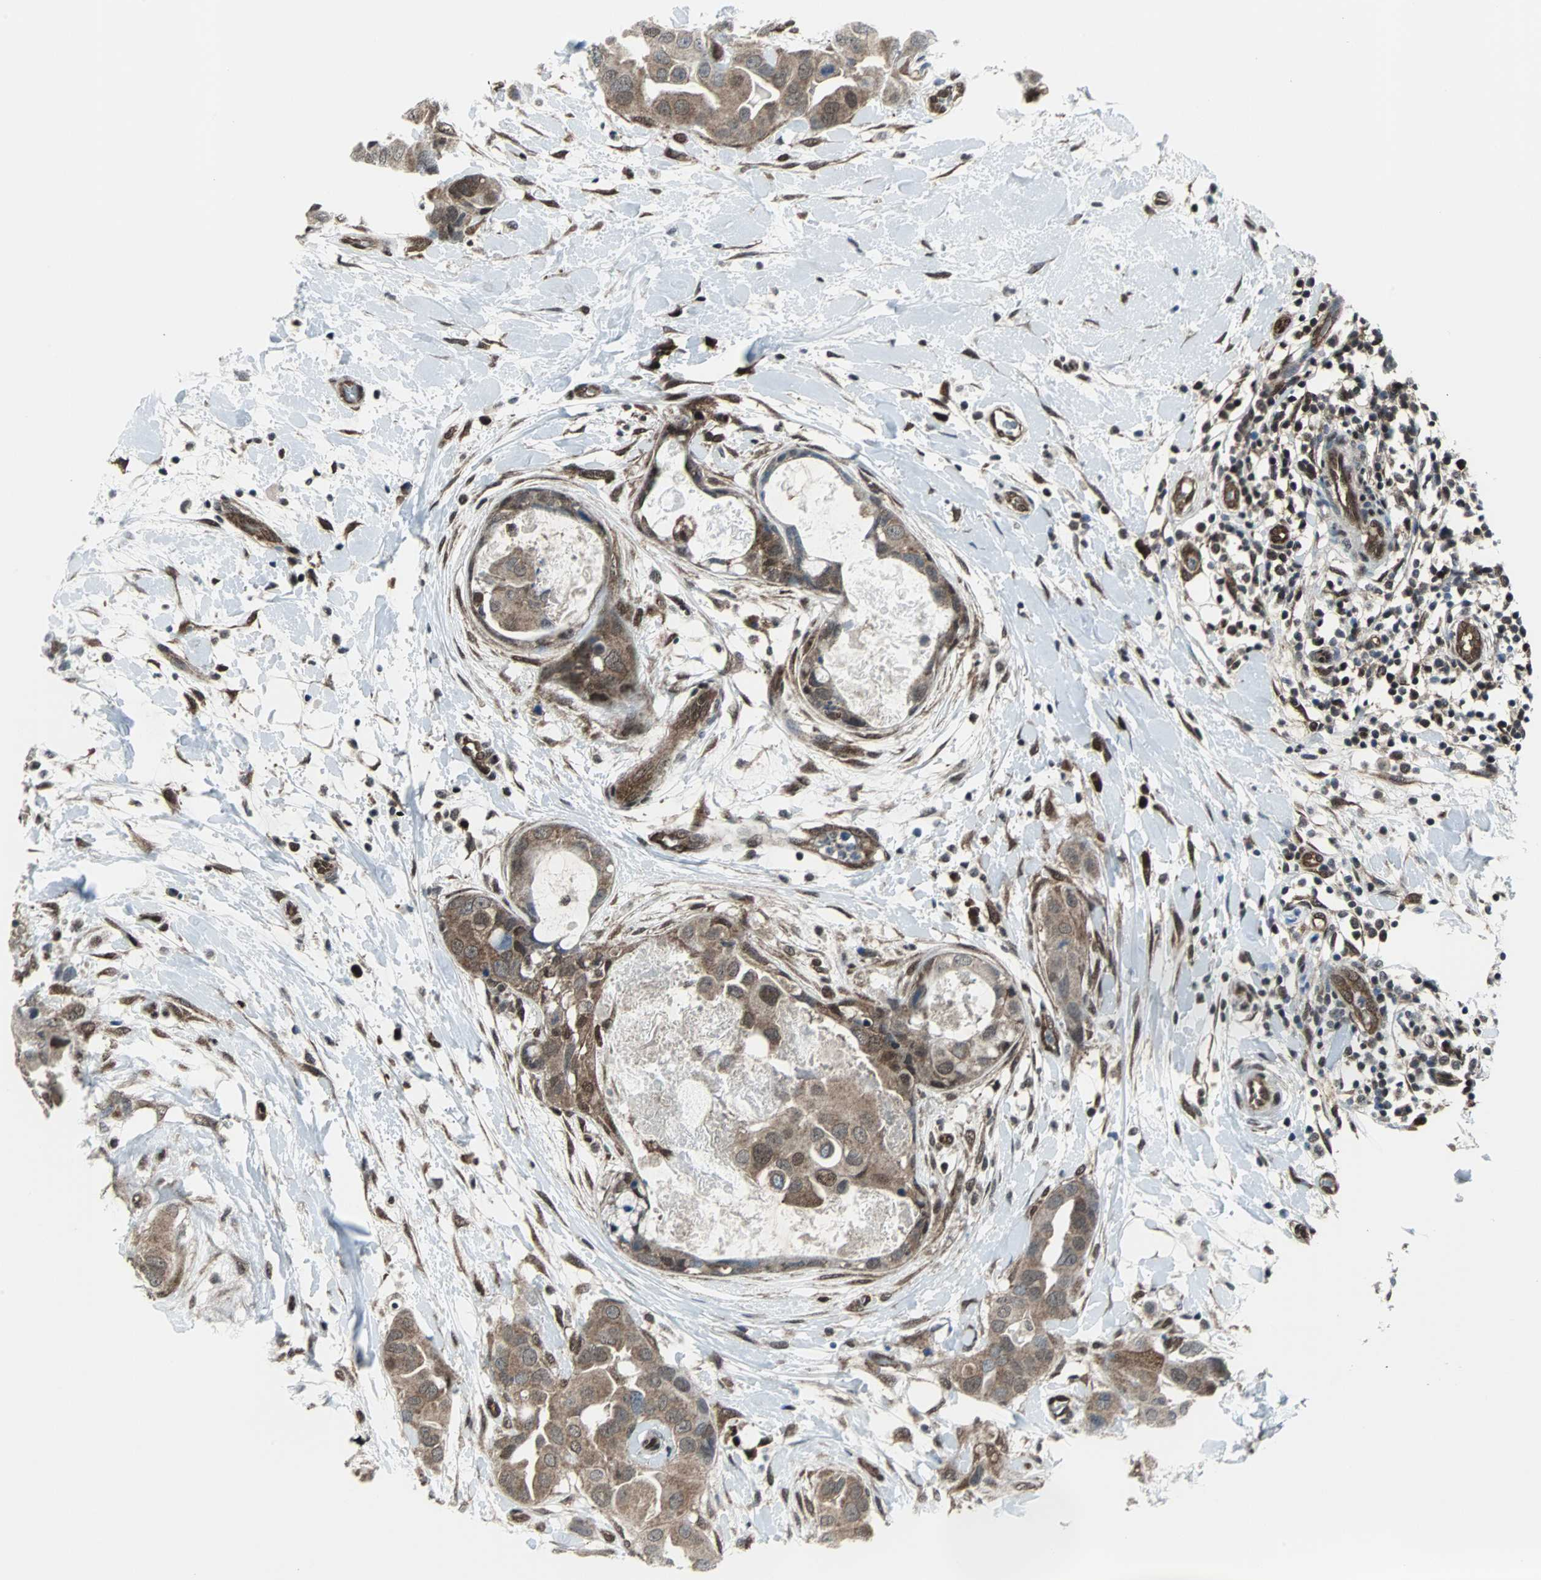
{"staining": {"intensity": "strong", "quantity": ">75%", "location": "cytoplasmic/membranous,nuclear"}, "tissue": "breast cancer", "cell_type": "Tumor cells", "image_type": "cancer", "snomed": [{"axis": "morphology", "description": "Duct carcinoma"}, {"axis": "topography", "description": "Breast"}], "caption": "Immunohistochemistry photomicrograph of neoplastic tissue: human invasive ductal carcinoma (breast) stained using immunohistochemistry demonstrates high levels of strong protein expression localized specifically in the cytoplasmic/membranous and nuclear of tumor cells, appearing as a cytoplasmic/membranous and nuclear brown color.", "gene": "VCP", "patient": {"sex": "female", "age": 40}}